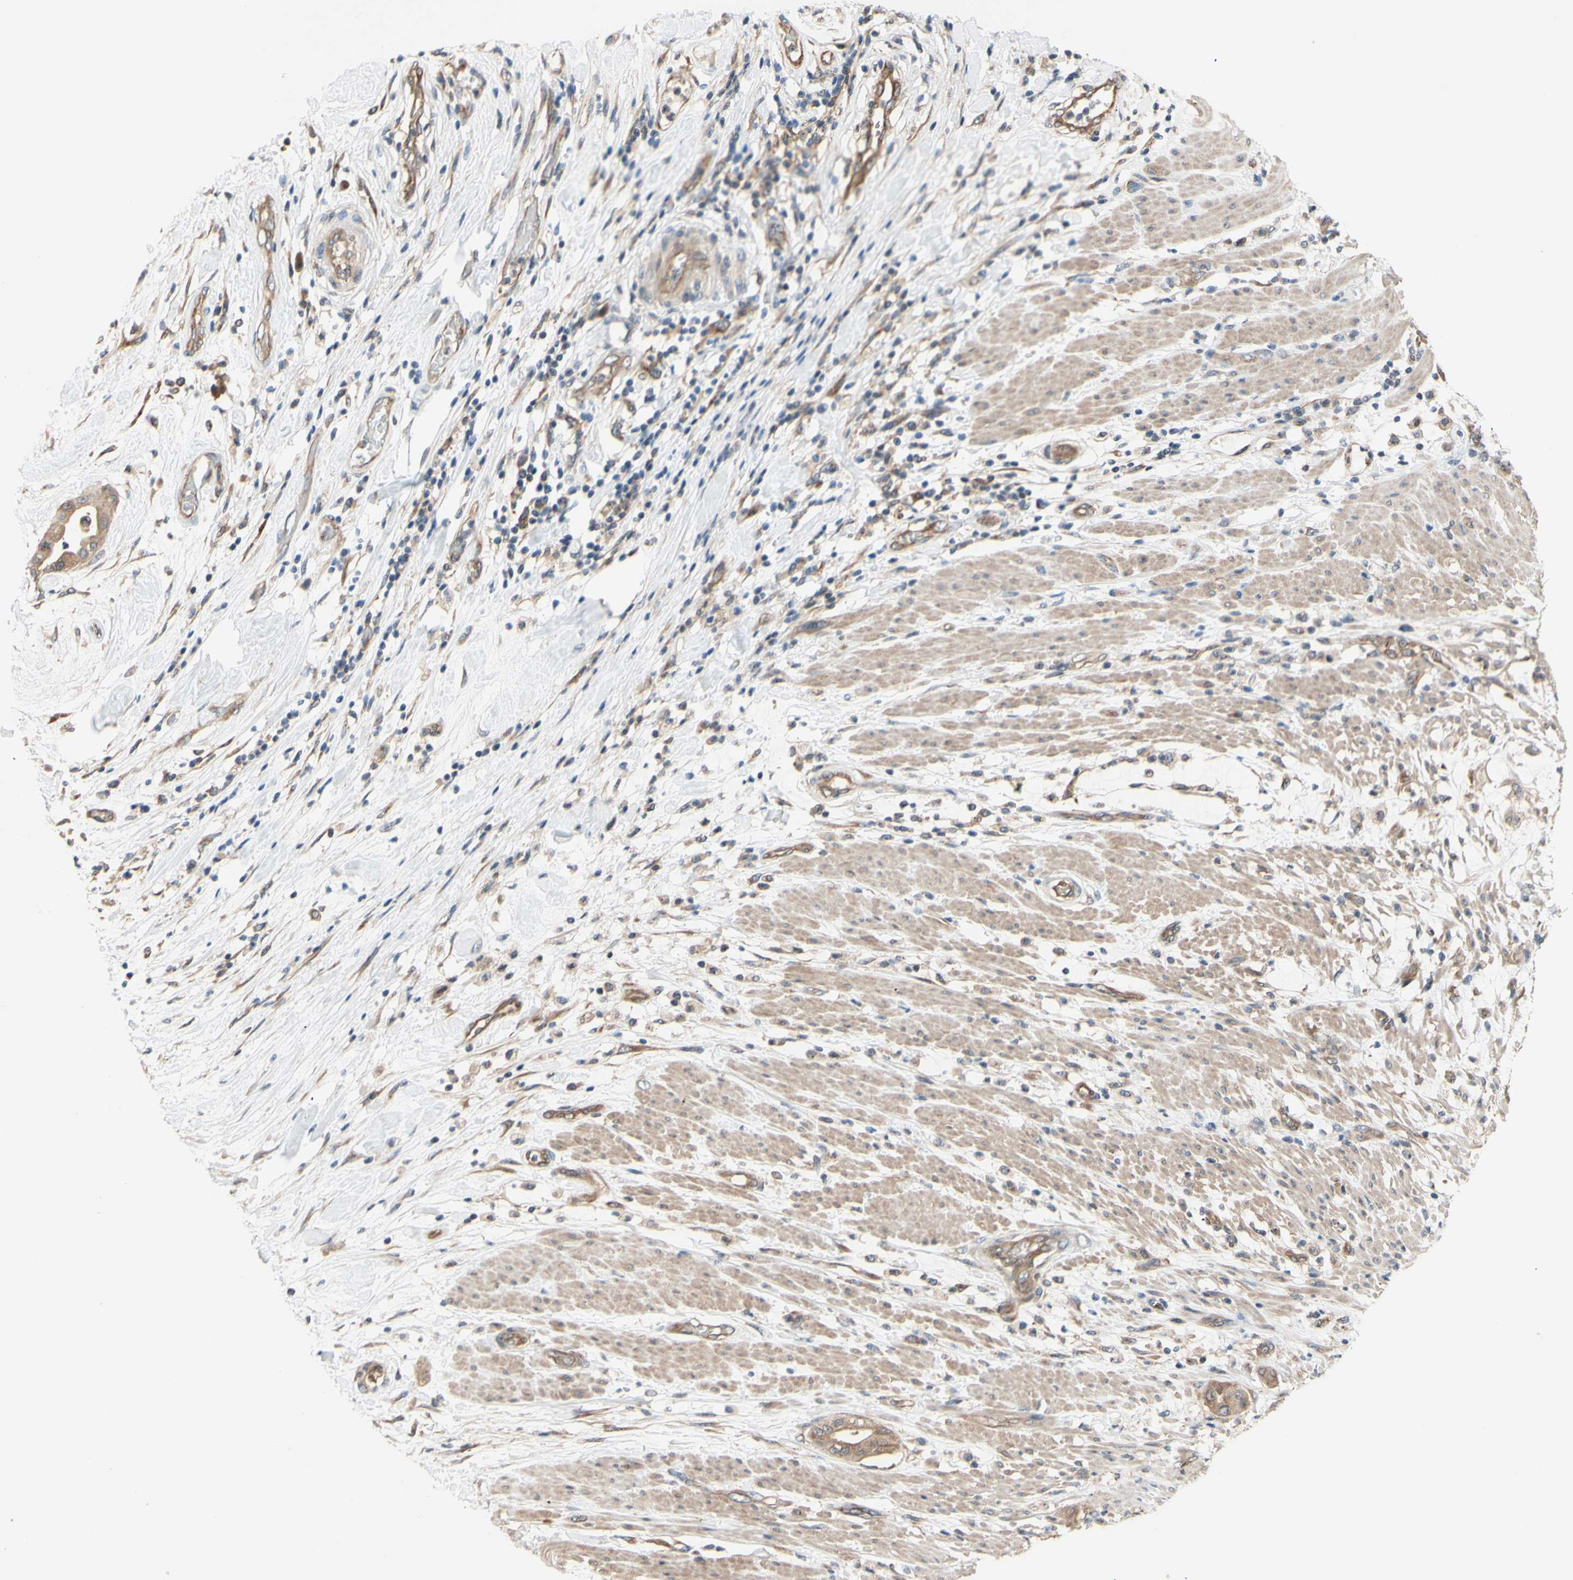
{"staining": {"intensity": "moderate", "quantity": ">75%", "location": "cytoplasmic/membranous"}, "tissue": "pancreatic cancer", "cell_type": "Tumor cells", "image_type": "cancer", "snomed": [{"axis": "morphology", "description": "Adenocarcinoma, NOS"}, {"axis": "morphology", "description": "Adenocarcinoma, metastatic, NOS"}, {"axis": "topography", "description": "Lymph node"}, {"axis": "topography", "description": "Pancreas"}, {"axis": "topography", "description": "Duodenum"}], "caption": "This is an image of immunohistochemistry (IHC) staining of pancreatic metastatic adenocarcinoma, which shows moderate expression in the cytoplasmic/membranous of tumor cells.", "gene": "DYNLRB1", "patient": {"sex": "female", "age": 64}}